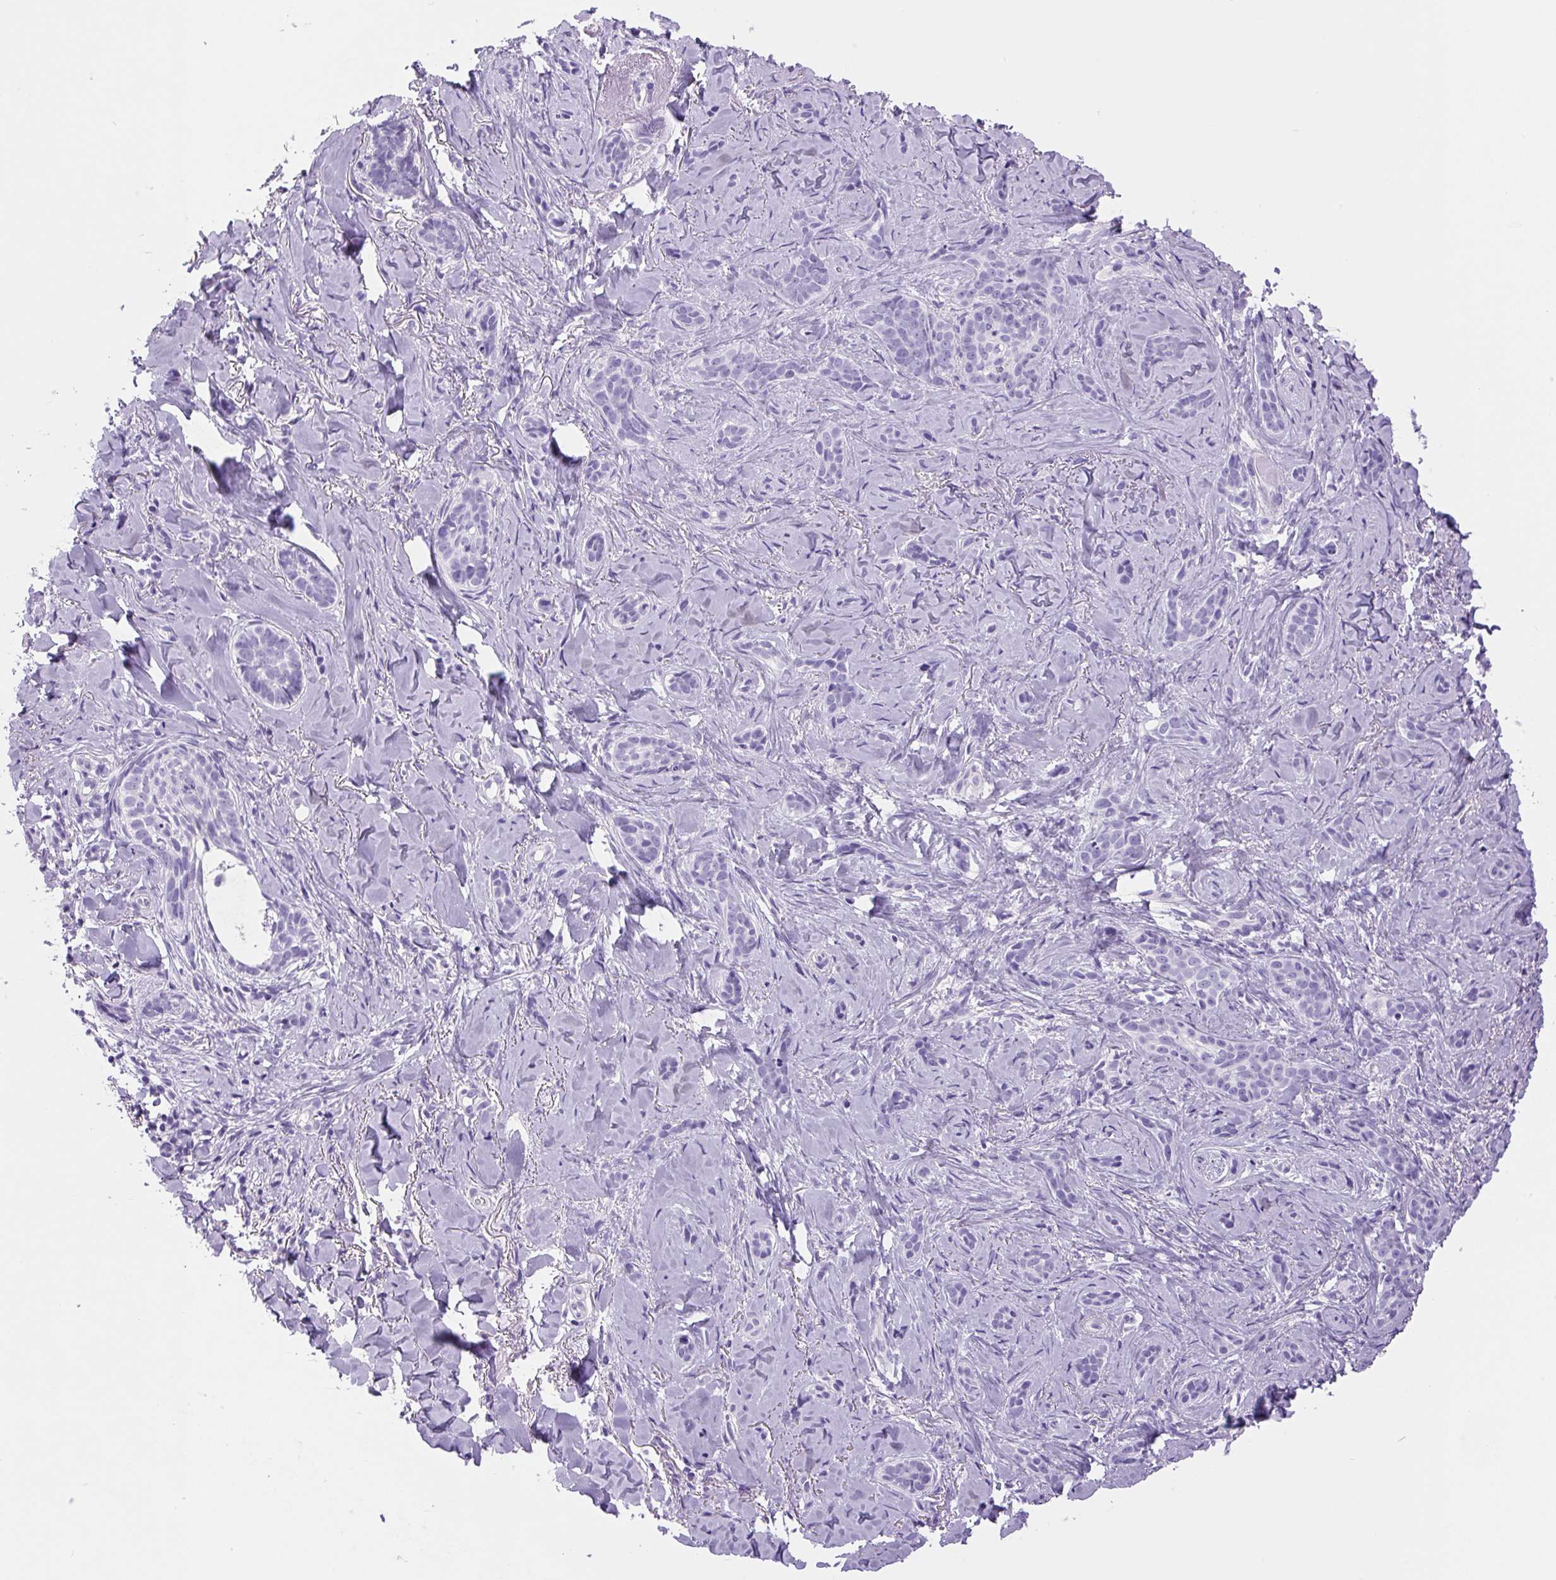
{"staining": {"intensity": "negative", "quantity": "none", "location": "none"}, "tissue": "skin cancer", "cell_type": "Tumor cells", "image_type": "cancer", "snomed": [{"axis": "morphology", "description": "Basal cell carcinoma"}, {"axis": "topography", "description": "Skin"}], "caption": "This histopathology image is of skin cancer (basal cell carcinoma) stained with immunohistochemistry to label a protein in brown with the nuclei are counter-stained blue. There is no staining in tumor cells.", "gene": "PRRT1", "patient": {"sex": "female", "age": 55}}